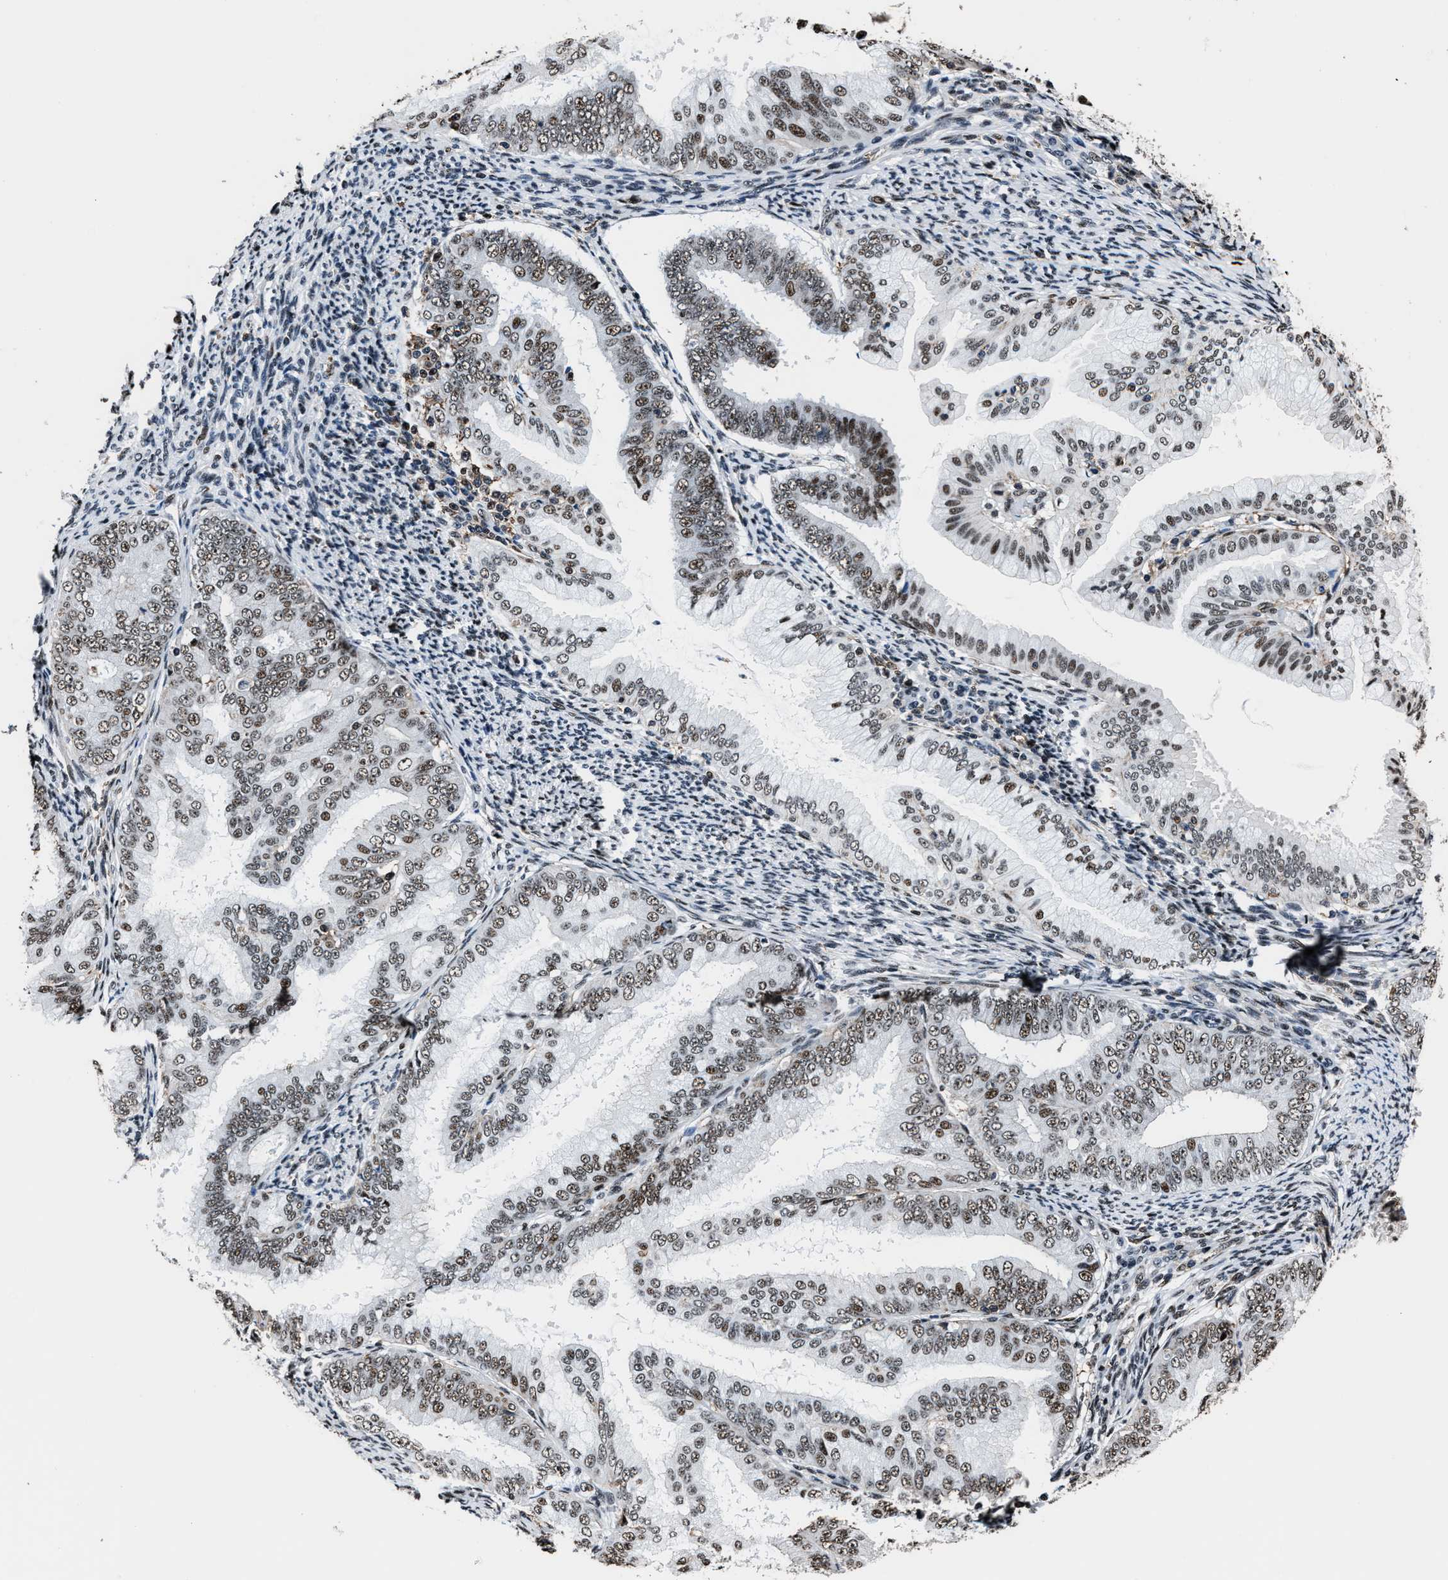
{"staining": {"intensity": "weak", "quantity": ">75%", "location": "nuclear"}, "tissue": "endometrial cancer", "cell_type": "Tumor cells", "image_type": "cancer", "snomed": [{"axis": "morphology", "description": "Adenocarcinoma, NOS"}, {"axis": "topography", "description": "Endometrium"}], "caption": "DAB immunohistochemical staining of endometrial adenocarcinoma shows weak nuclear protein expression in about >75% of tumor cells.", "gene": "PPIE", "patient": {"sex": "female", "age": 63}}